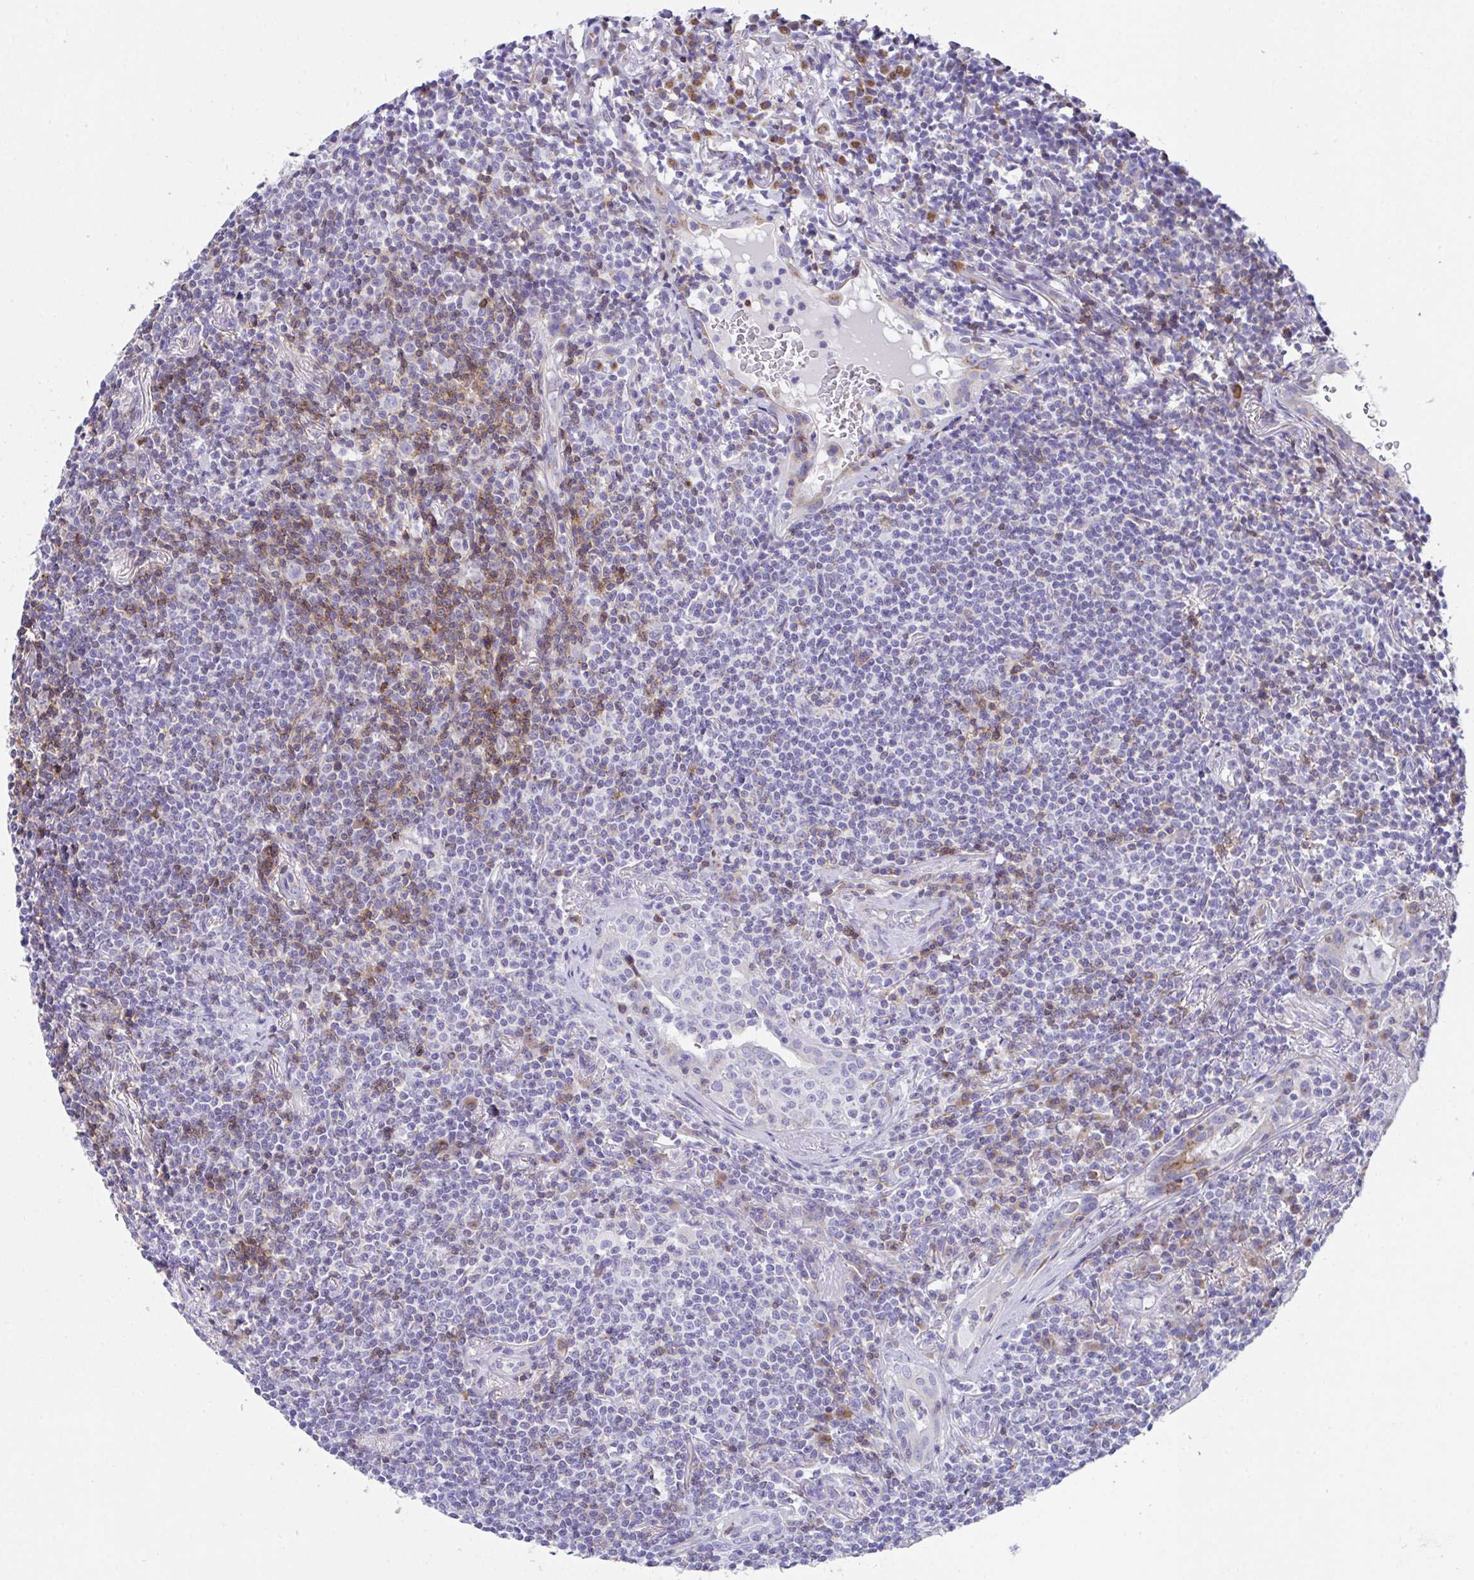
{"staining": {"intensity": "negative", "quantity": "none", "location": "none"}, "tissue": "lymphoma", "cell_type": "Tumor cells", "image_type": "cancer", "snomed": [{"axis": "morphology", "description": "Malignant lymphoma, non-Hodgkin's type, Low grade"}, {"axis": "topography", "description": "Lung"}], "caption": "A high-resolution photomicrograph shows IHC staining of low-grade malignant lymphoma, non-Hodgkin's type, which reveals no significant positivity in tumor cells.", "gene": "MIA3", "patient": {"sex": "female", "age": 71}}